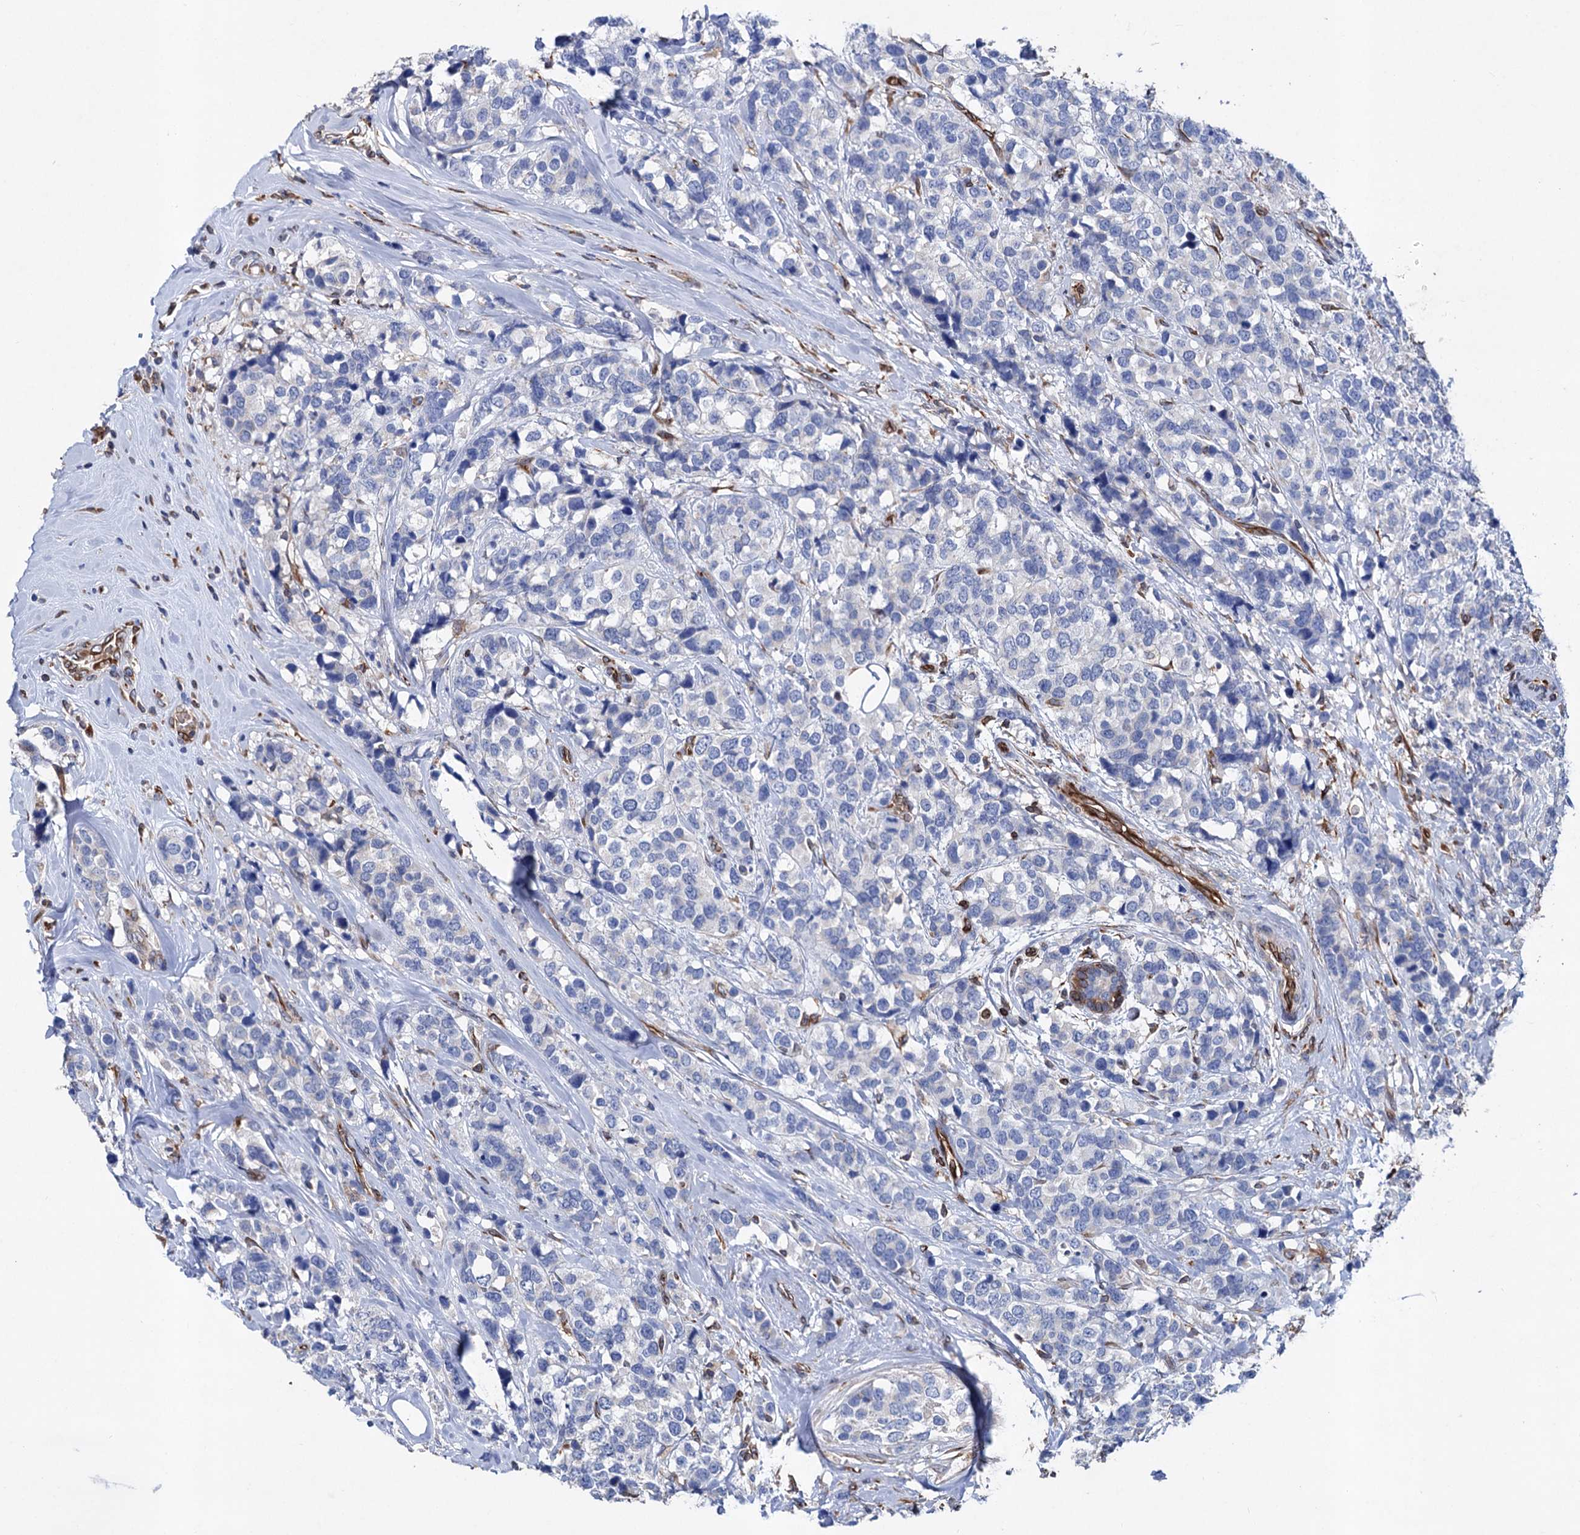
{"staining": {"intensity": "negative", "quantity": "none", "location": "none"}, "tissue": "breast cancer", "cell_type": "Tumor cells", "image_type": "cancer", "snomed": [{"axis": "morphology", "description": "Lobular carcinoma"}, {"axis": "topography", "description": "Breast"}], "caption": "Immunohistochemical staining of breast cancer shows no significant expression in tumor cells.", "gene": "STING1", "patient": {"sex": "female", "age": 59}}